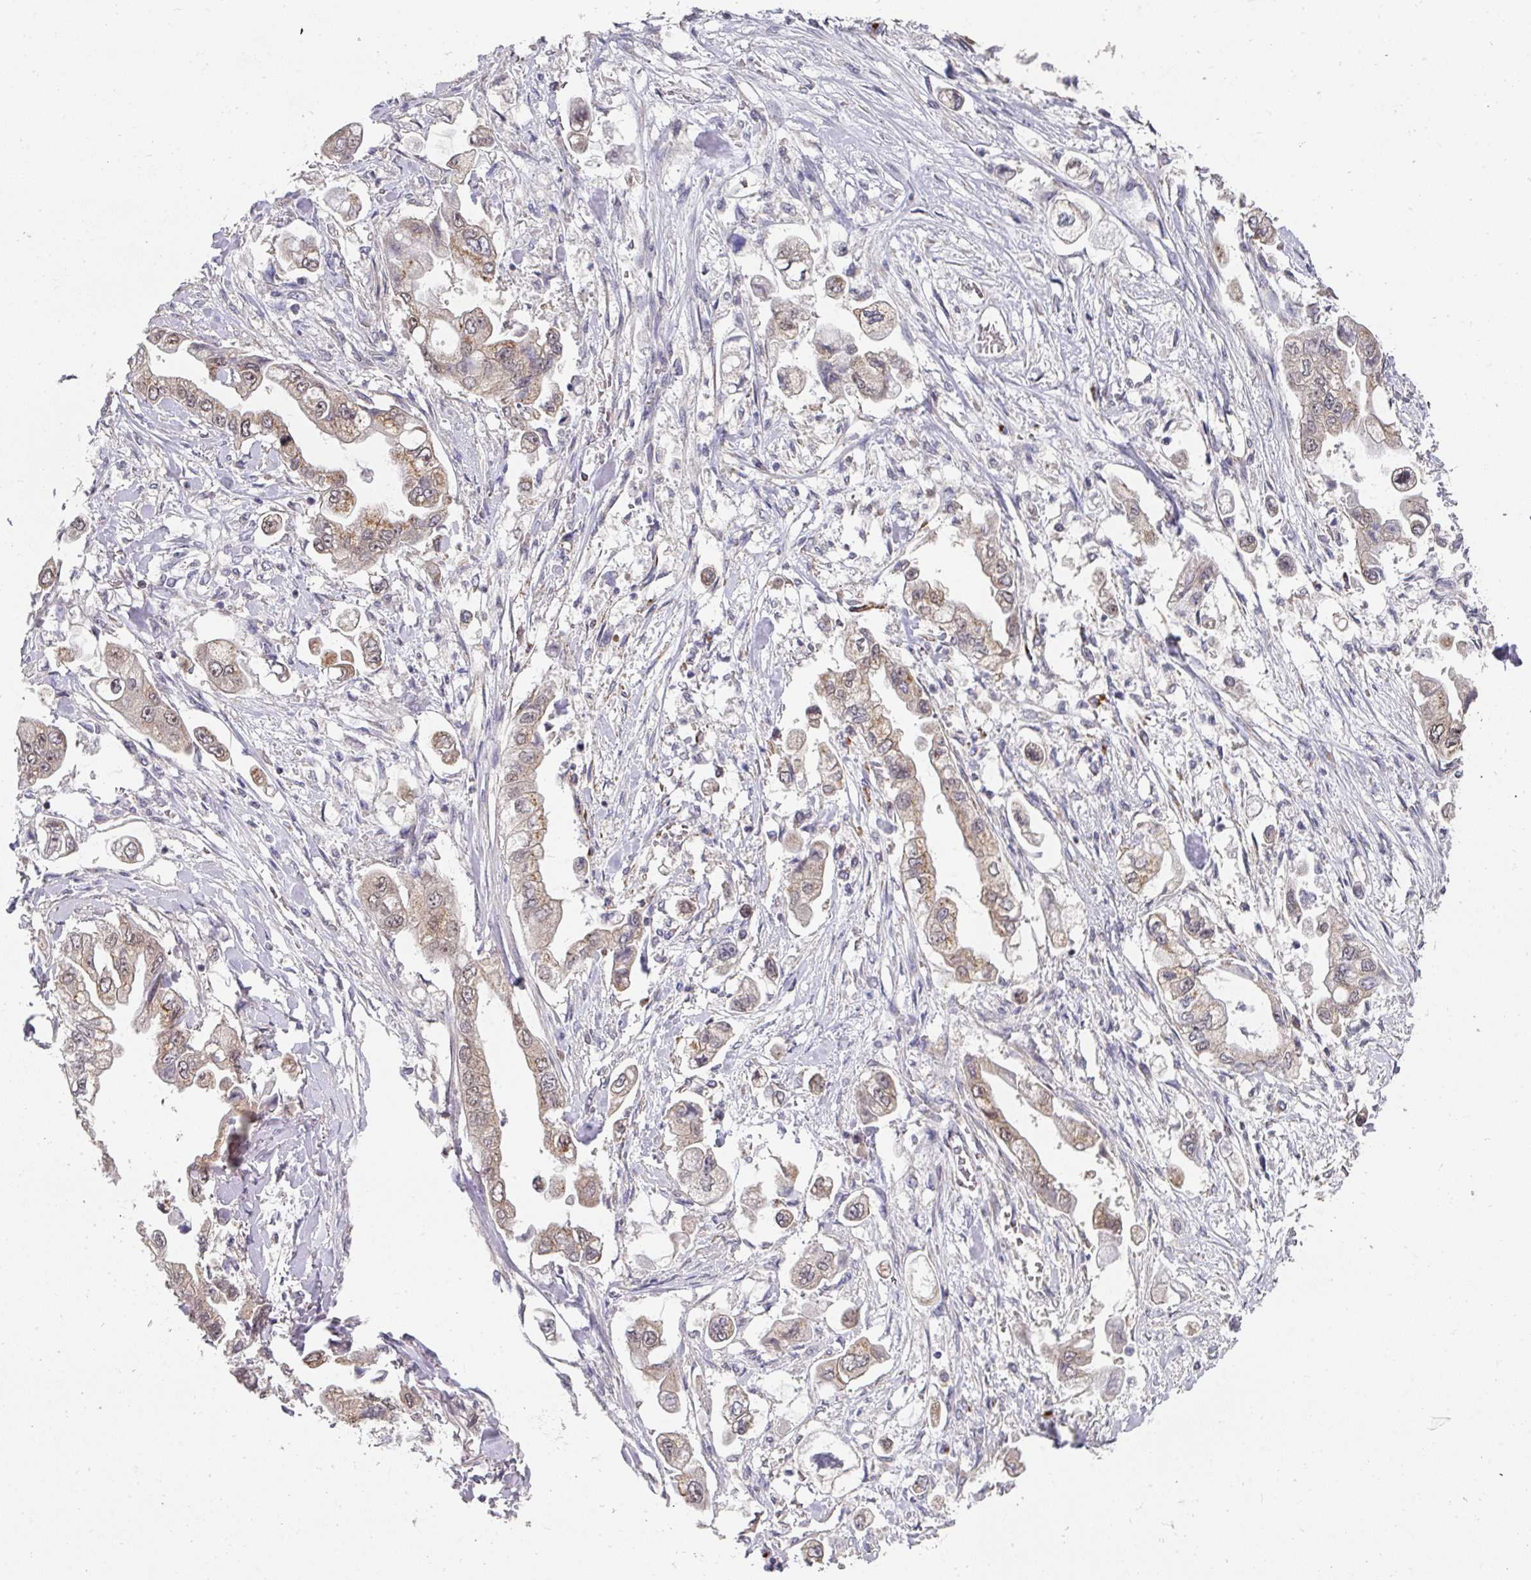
{"staining": {"intensity": "weak", "quantity": "25%-75%", "location": "cytoplasmic/membranous,nuclear"}, "tissue": "stomach cancer", "cell_type": "Tumor cells", "image_type": "cancer", "snomed": [{"axis": "morphology", "description": "Adenocarcinoma, NOS"}, {"axis": "topography", "description": "Stomach"}], "caption": "Protein staining displays weak cytoplasmic/membranous and nuclear expression in about 25%-75% of tumor cells in stomach cancer.", "gene": "C18orf25", "patient": {"sex": "male", "age": 62}}